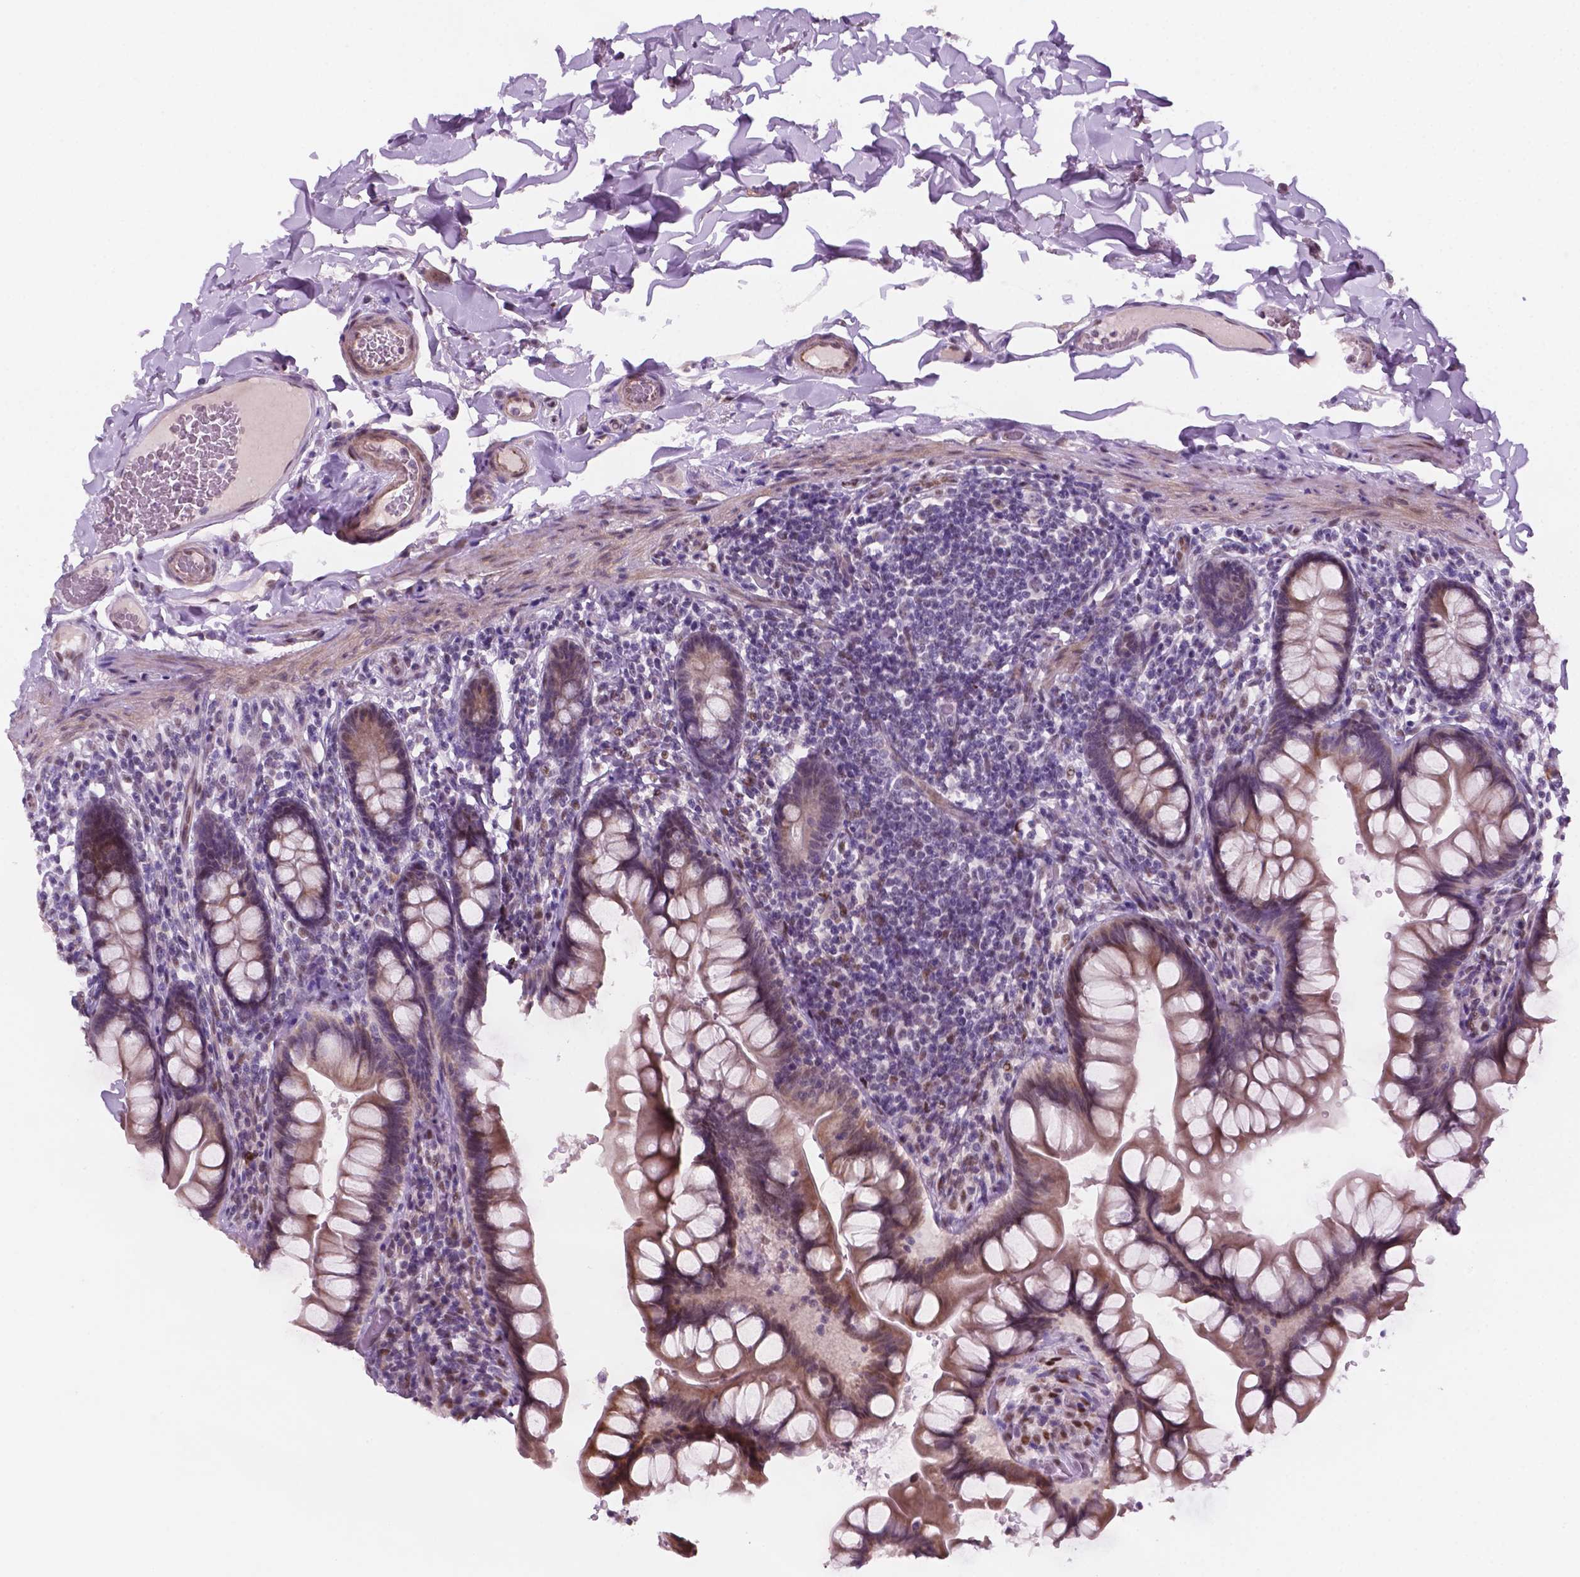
{"staining": {"intensity": "moderate", "quantity": ">75%", "location": "cytoplasmic/membranous"}, "tissue": "small intestine", "cell_type": "Glandular cells", "image_type": "normal", "snomed": [{"axis": "morphology", "description": "Normal tissue, NOS"}, {"axis": "topography", "description": "Small intestine"}], "caption": "Protein expression by immunohistochemistry shows moderate cytoplasmic/membranous positivity in about >75% of glandular cells in unremarkable small intestine. (brown staining indicates protein expression, while blue staining denotes nuclei).", "gene": "C18orf21", "patient": {"sex": "male", "age": 70}}